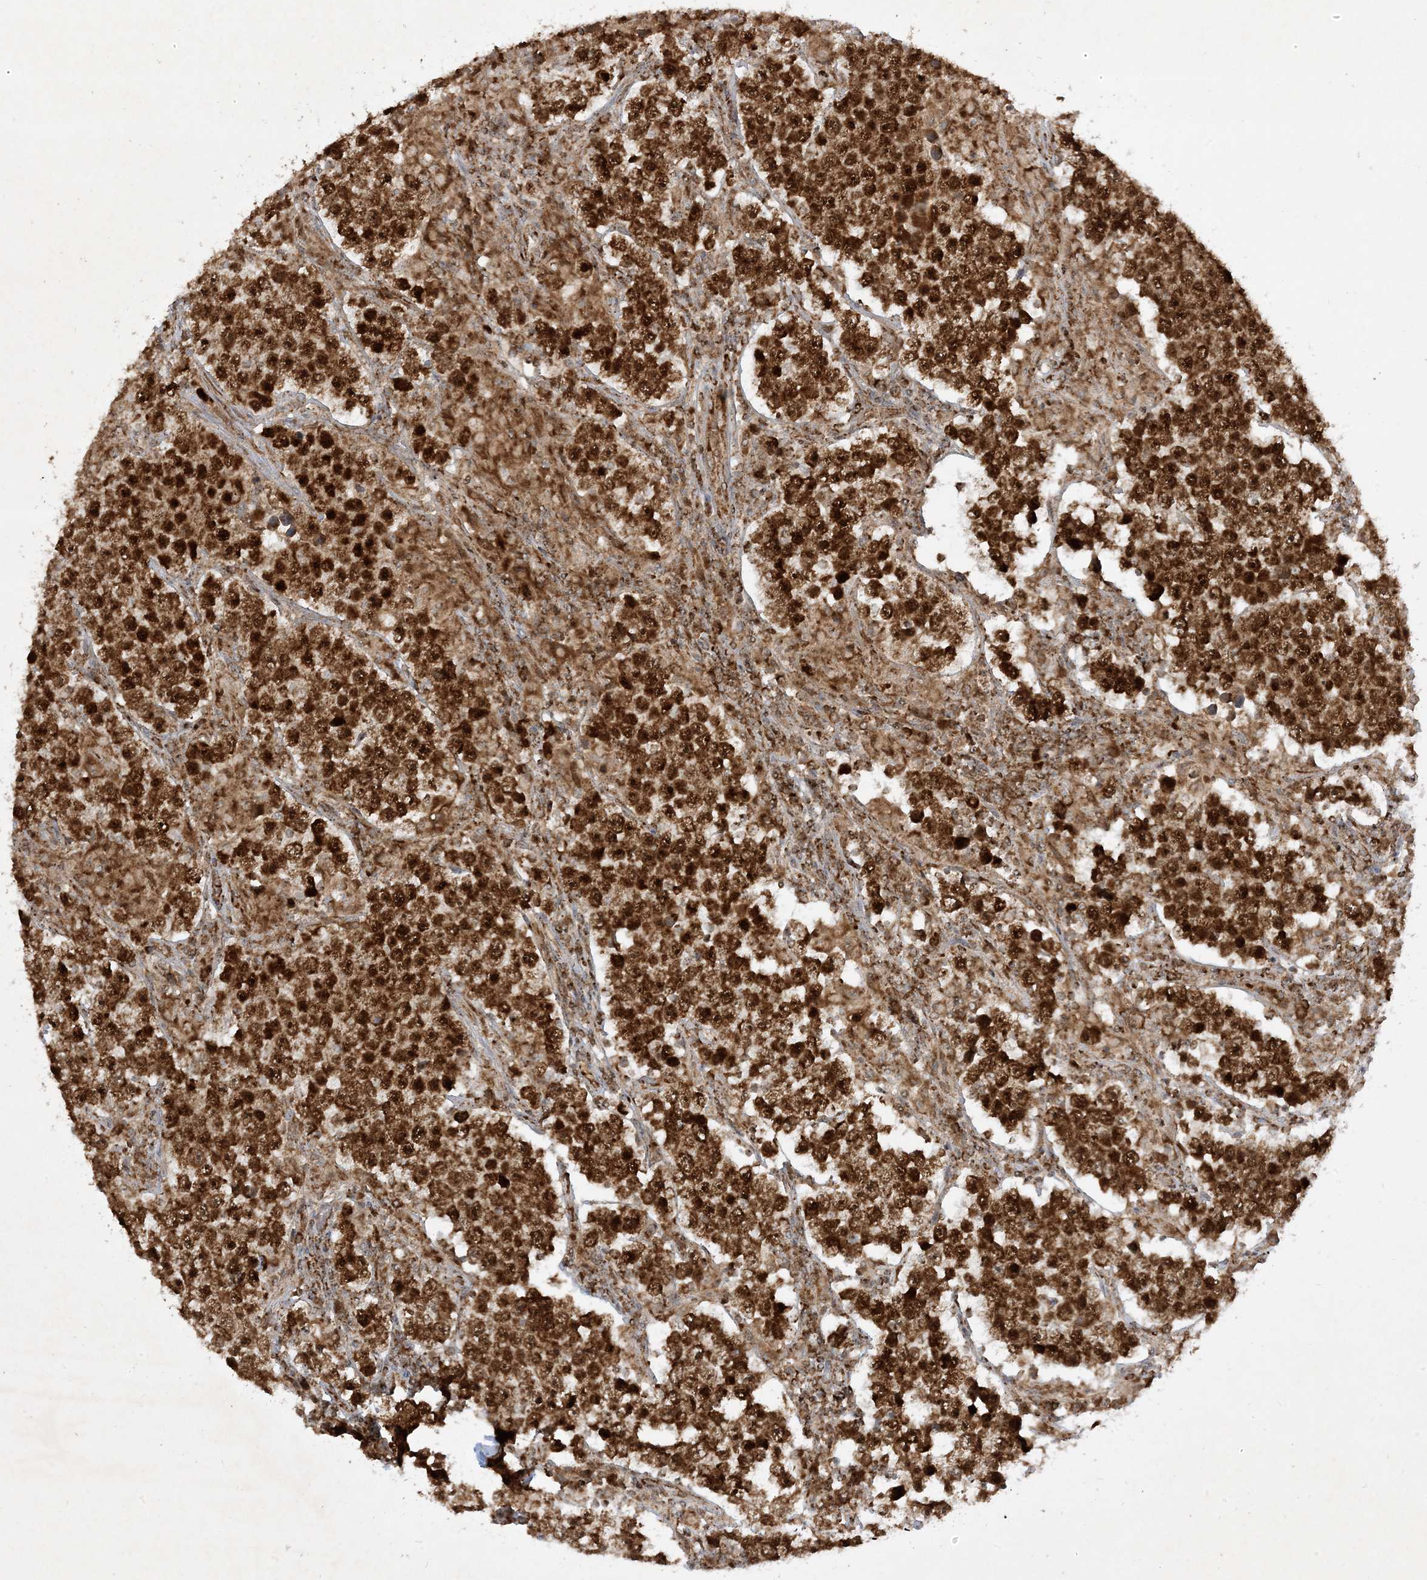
{"staining": {"intensity": "strong", "quantity": ">75%", "location": "cytoplasmic/membranous,nuclear"}, "tissue": "testis cancer", "cell_type": "Tumor cells", "image_type": "cancer", "snomed": [{"axis": "morphology", "description": "Normal tissue, NOS"}, {"axis": "morphology", "description": "Urothelial carcinoma, High grade"}, {"axis": "morphology", "description": "Seminoma, NOS"}, {"axis": "morphology", "description": "Carcinoma, Embryonal, NOS"}, {"axis": "topography", "description": "Urinary bladder"}, {"axis": "topography", "description": "Testis"}], "caption": "An immunohistochemistry (IHC) histopathology image of tumor tissue is shown. Protein staining in brown shows strong cytoplasmic/membranous and nuclear positivity in testis cancer within tumor cells. (IHC, brightfield microscopy, high magnification).", "gene": "NDUFAF3", "patient": {"sex": "male", "age": 41}}